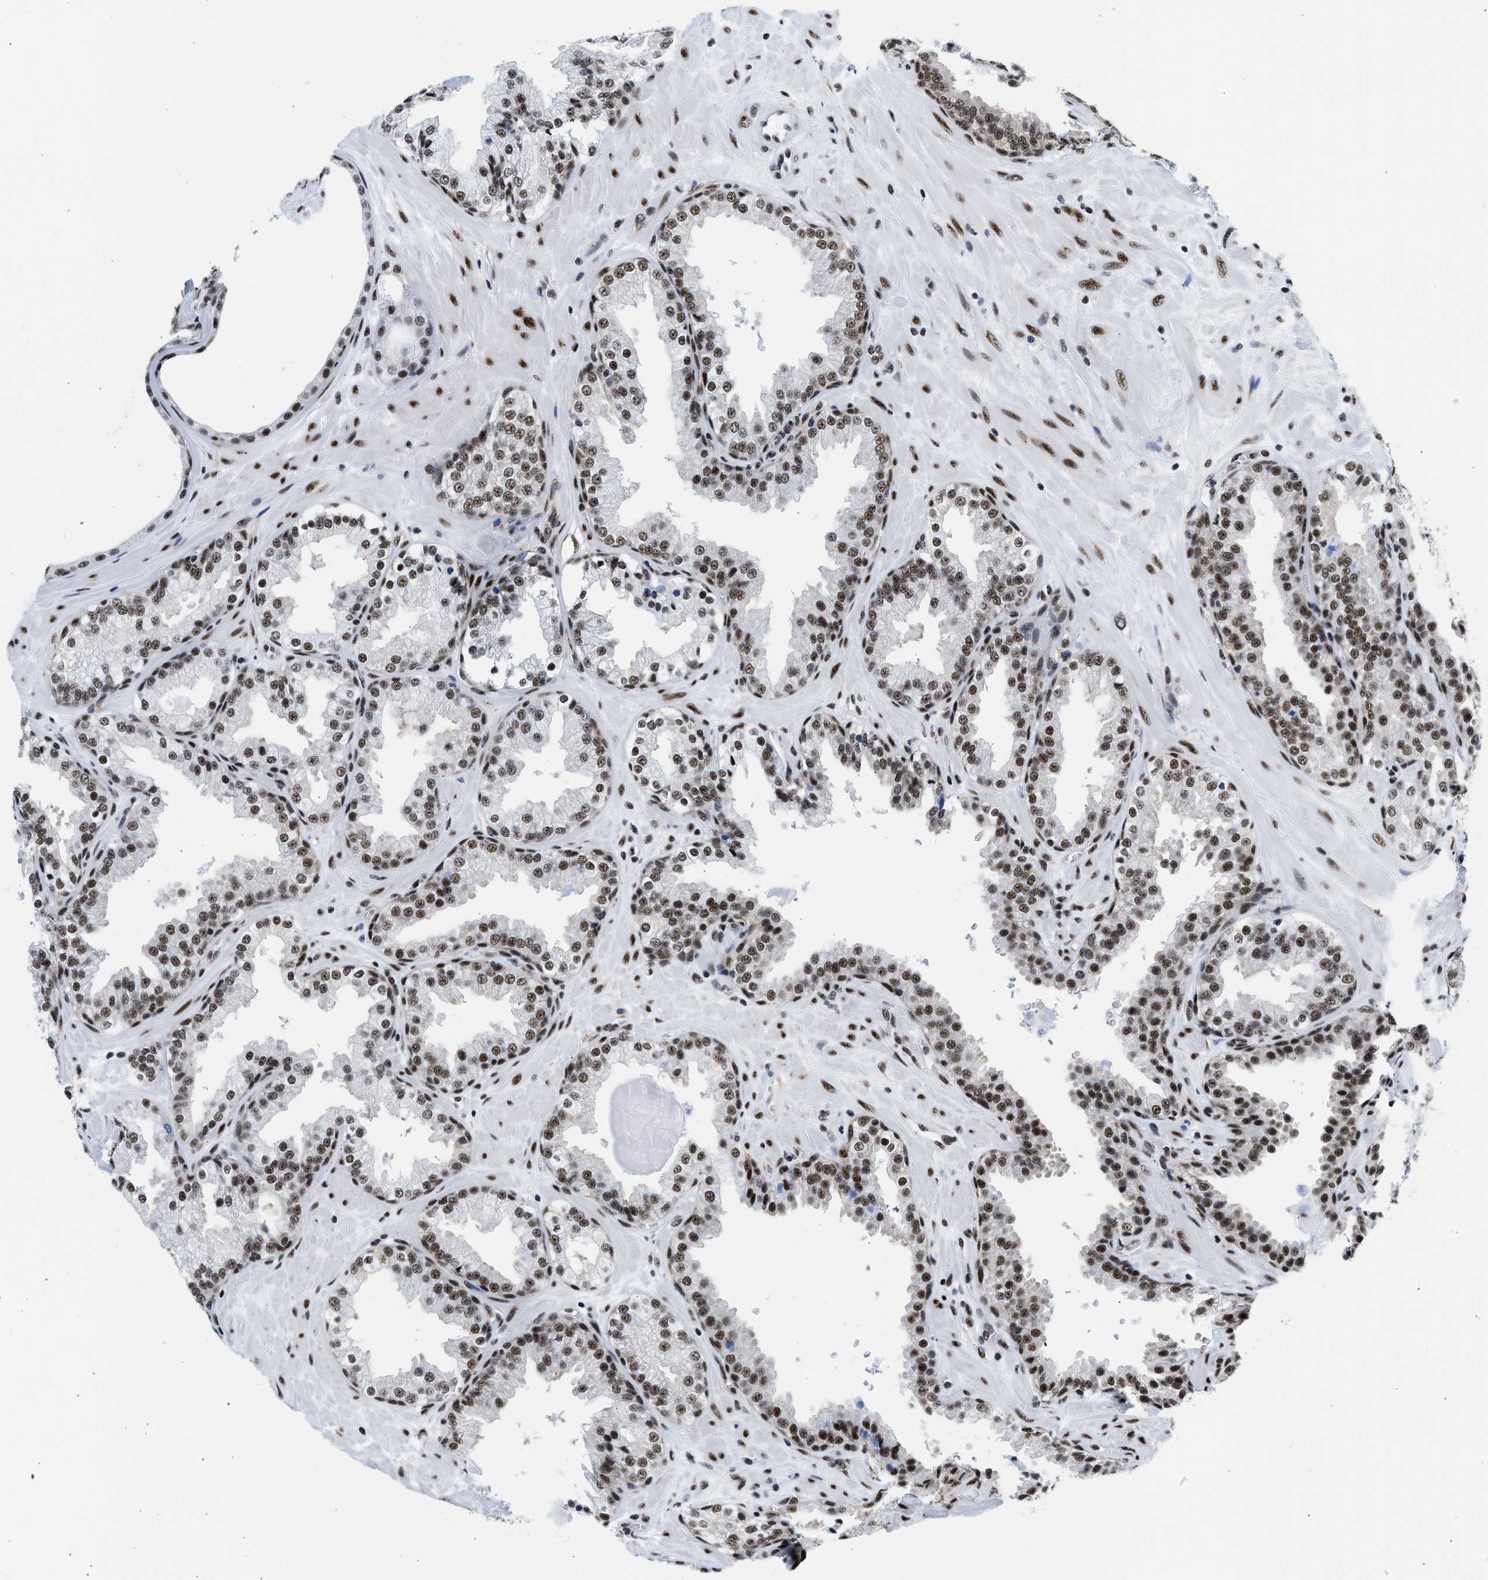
{"staining": {"intensity": "strong", "quantity": ">75%", "location": "nuclear"}, "tissue": "prostate", "cell_type": "Glandular cells", "image_type": "normal", "snomed": [{"axis": "morphology", "description": "Normal tissue, NOS"}, {"axis": "topography", "description": "Prostate"}], "caption": "Immunohistochemical staining of benign prostate reveals >75% levels of strong nuclear protein expression in approximately >75% of glandular cells. The staining was performed using DAB, with brown indicating positive protein expression. Nuclei are stained blue with hematoxylin.", "gene": "RBM8A", "patient": {"sex": "male", "age": 51}}